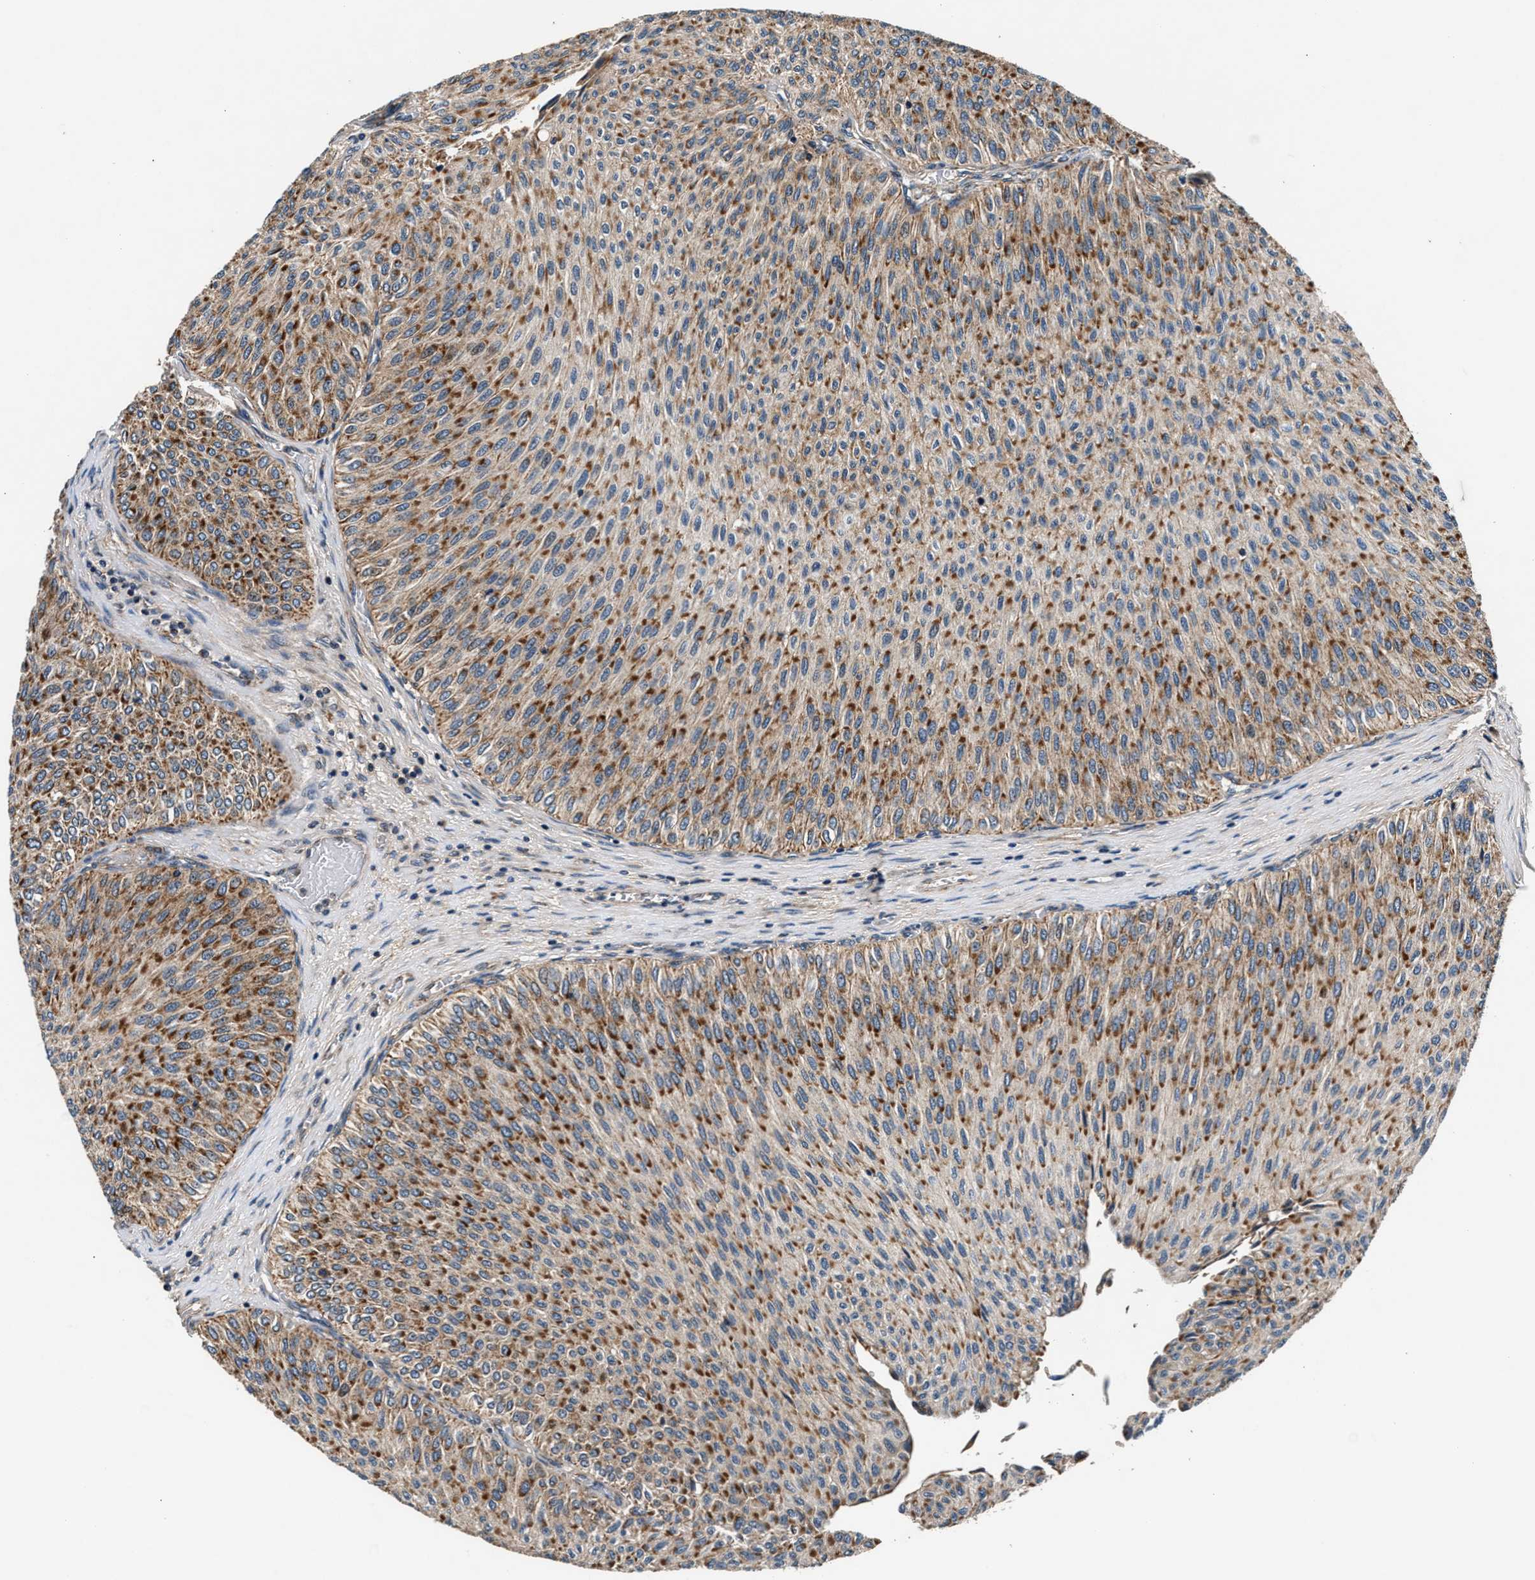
{"staining": {"intensity": "strong", "quantity": ">75%", "location": "cytoplasmic/membranous"}, "tissue": "urothelial cancer", "cell_type": "Tumor cells", "image_type": "cancer", "snomed": [{"axis": "morphology", "description": "Urothelial carcinoma, Low grade"}, {"axis": "topography", "description": "Urinary bladder"}], "caption": "The immunohistochemical stain highlights strong cytoplasmic/membranous expression in tumor cells of urothelial carcinoma (low-grade) tissue. Immunohistochemistry (ihc) stains the protein in brown and the nuclei are stained blue.", "gene": "IMMT", "patient": {"sex": "male", "age": 78}}